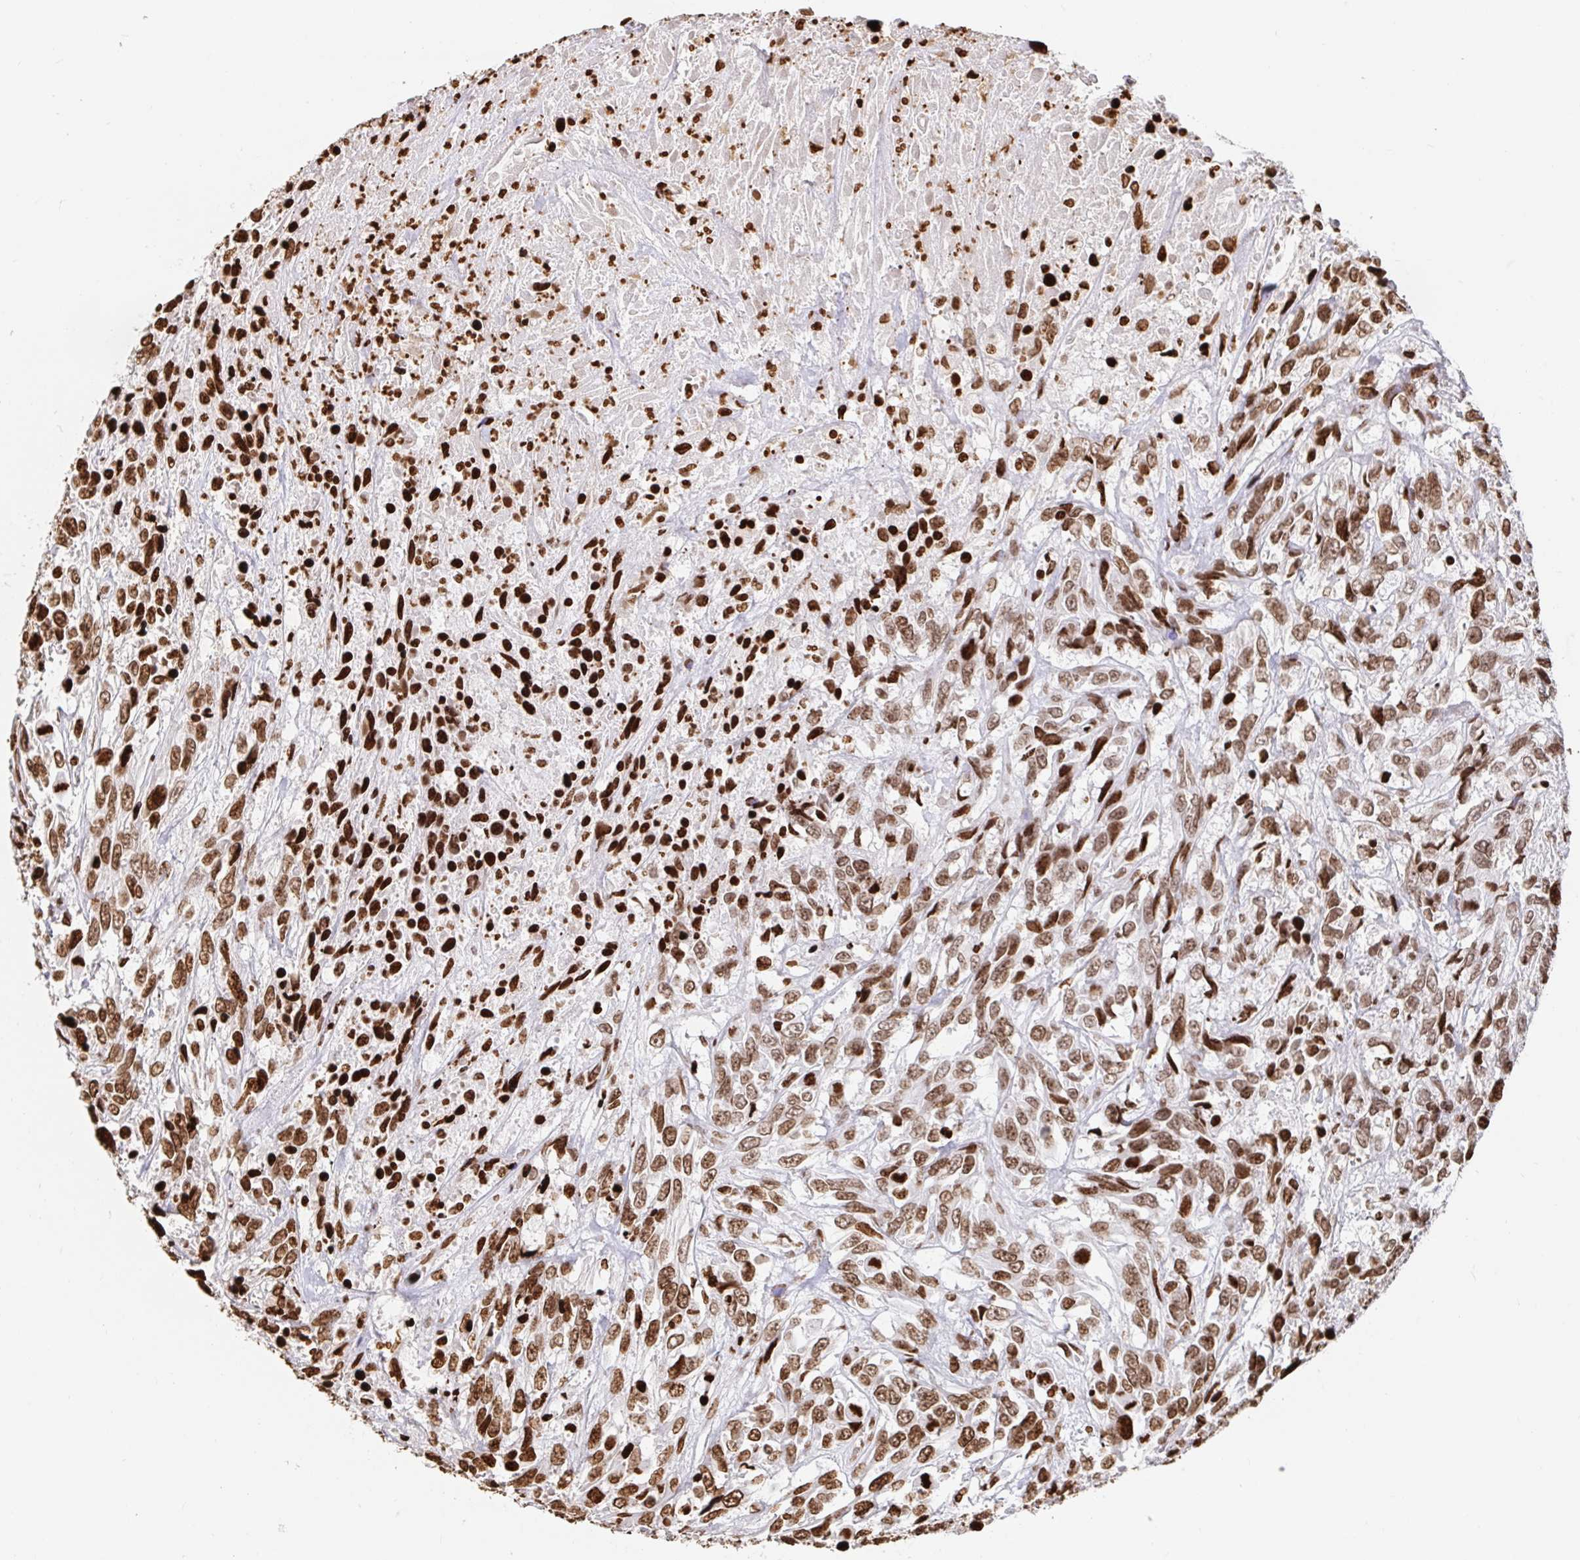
{"staining": {"intensity": "moderate", "quantity": ">75%", "location": "nuclear"}, "tissue": "urothelial cancer", "cell_type": "Tumor cells", "image_type": "cancer", "snomed": [{"axis": "morphology", "description": "Urothelial carcinoma, High grade"}, {"axis": "topography", "description": "Urinary bladder"}], "caption": "Brown immunohistochemical staining in urothelial cancer displays moderate nuclear staining in approximately >75% of tumor cells.", "gene": "H2BC5", "patient": {"sex": "female", "age": 70}}